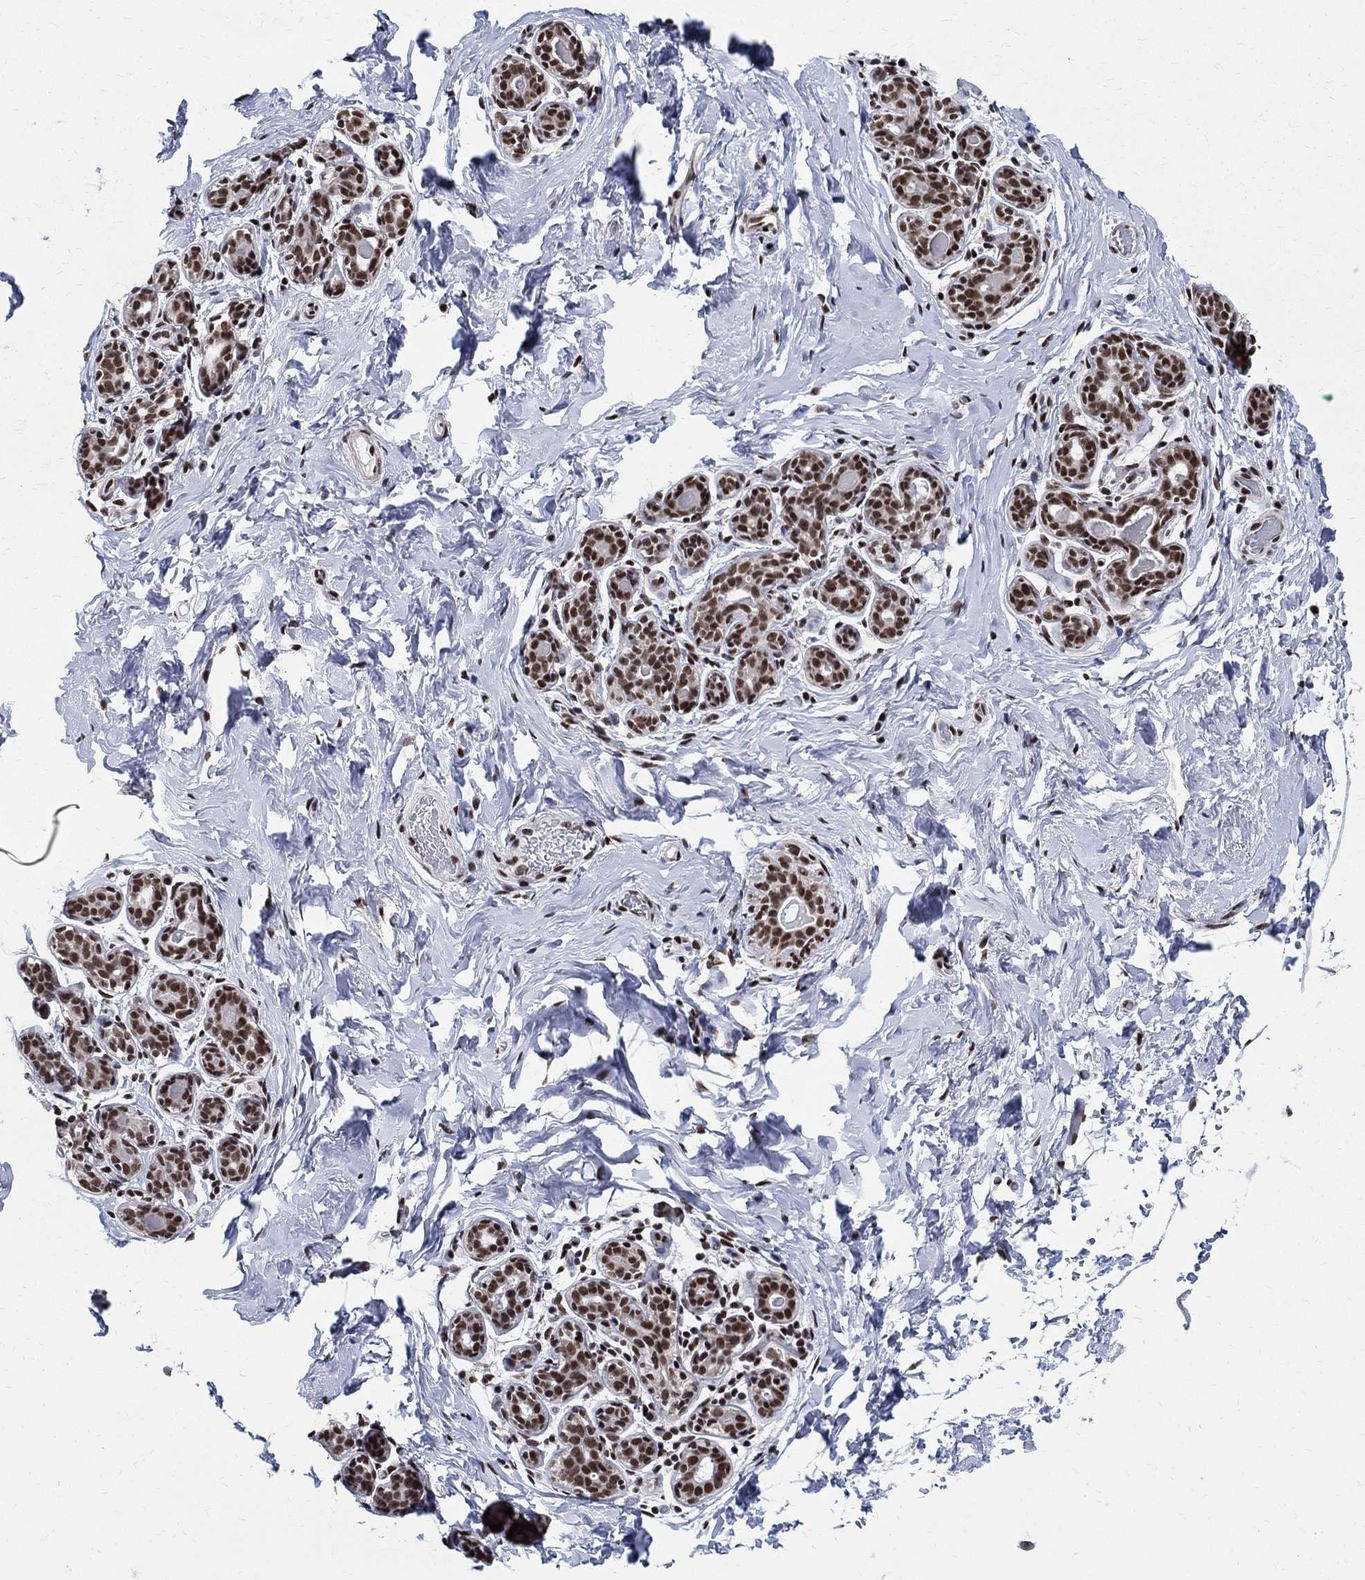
{"staining": {"intensity": "moderate", "quantity": "25%-75%", "location": "nuclear"}, "tissue": "breast", "cell_type": "Adipocytes", "image_type": "normal", "snomed": [{"axis": "morphology", "description": "Normal tissue, NOS"}, {"axis": "topography", "description": "Skin"}, {"axis": "topography", "description": "Breast"}], "caption": "Protein staining by immunohistochemistry (IHC) demonstrates moderate nuclear positivity in about 25%-75% of adipocytes in unremarkable breast. Using DAB (brown) and hematoxylin (blue) stains, captured at high magnification using brightfield microscopy.", "gene": "FBXO16", "patient": {"sex": "female", "age": 43}}